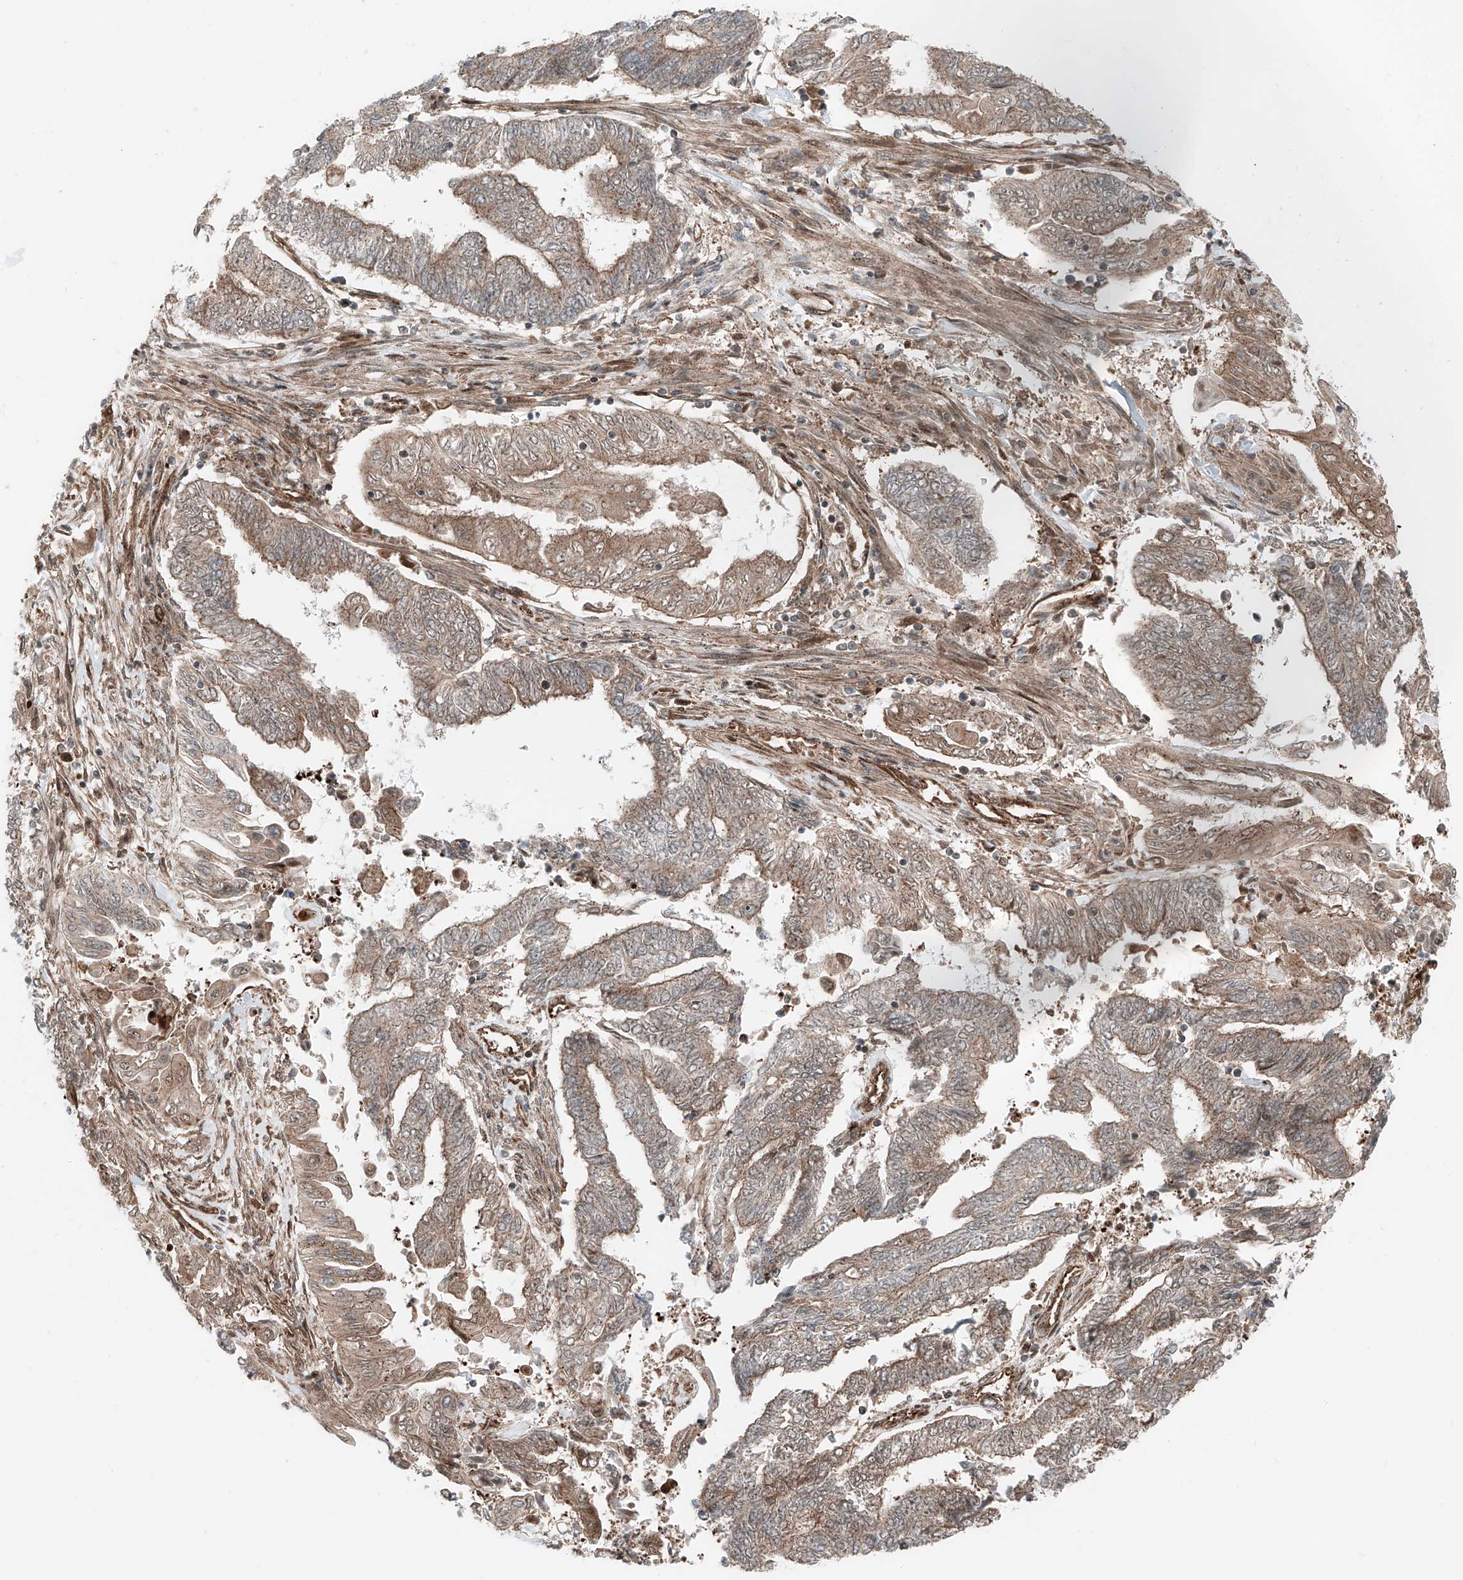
{"staining": {"intensity": "moderate", "quantity": "25%-75%", "location": "cytoplasmic/membranous"}, "tissue": "endometrial cancer", "cell_type": "Tumor cells", "image_type": "cancer", "snomed": [{"axis": "morphology", "description": "Adenocarcinoma, NOS"}, {"axis": "topography", "description": "Uterus"}, {"axis": "topography", "description": "Endometrium"}], "caption": "IHC image of human endometrial cancer (adenocarcinoma) stained for a protein (brown), which shows medium levels of moderate cytoplasmic/membranous staining in approximately 25%-75% of tumor cells.", "gene": "USP48", "patient": {"sex": "female", "age": 70}}